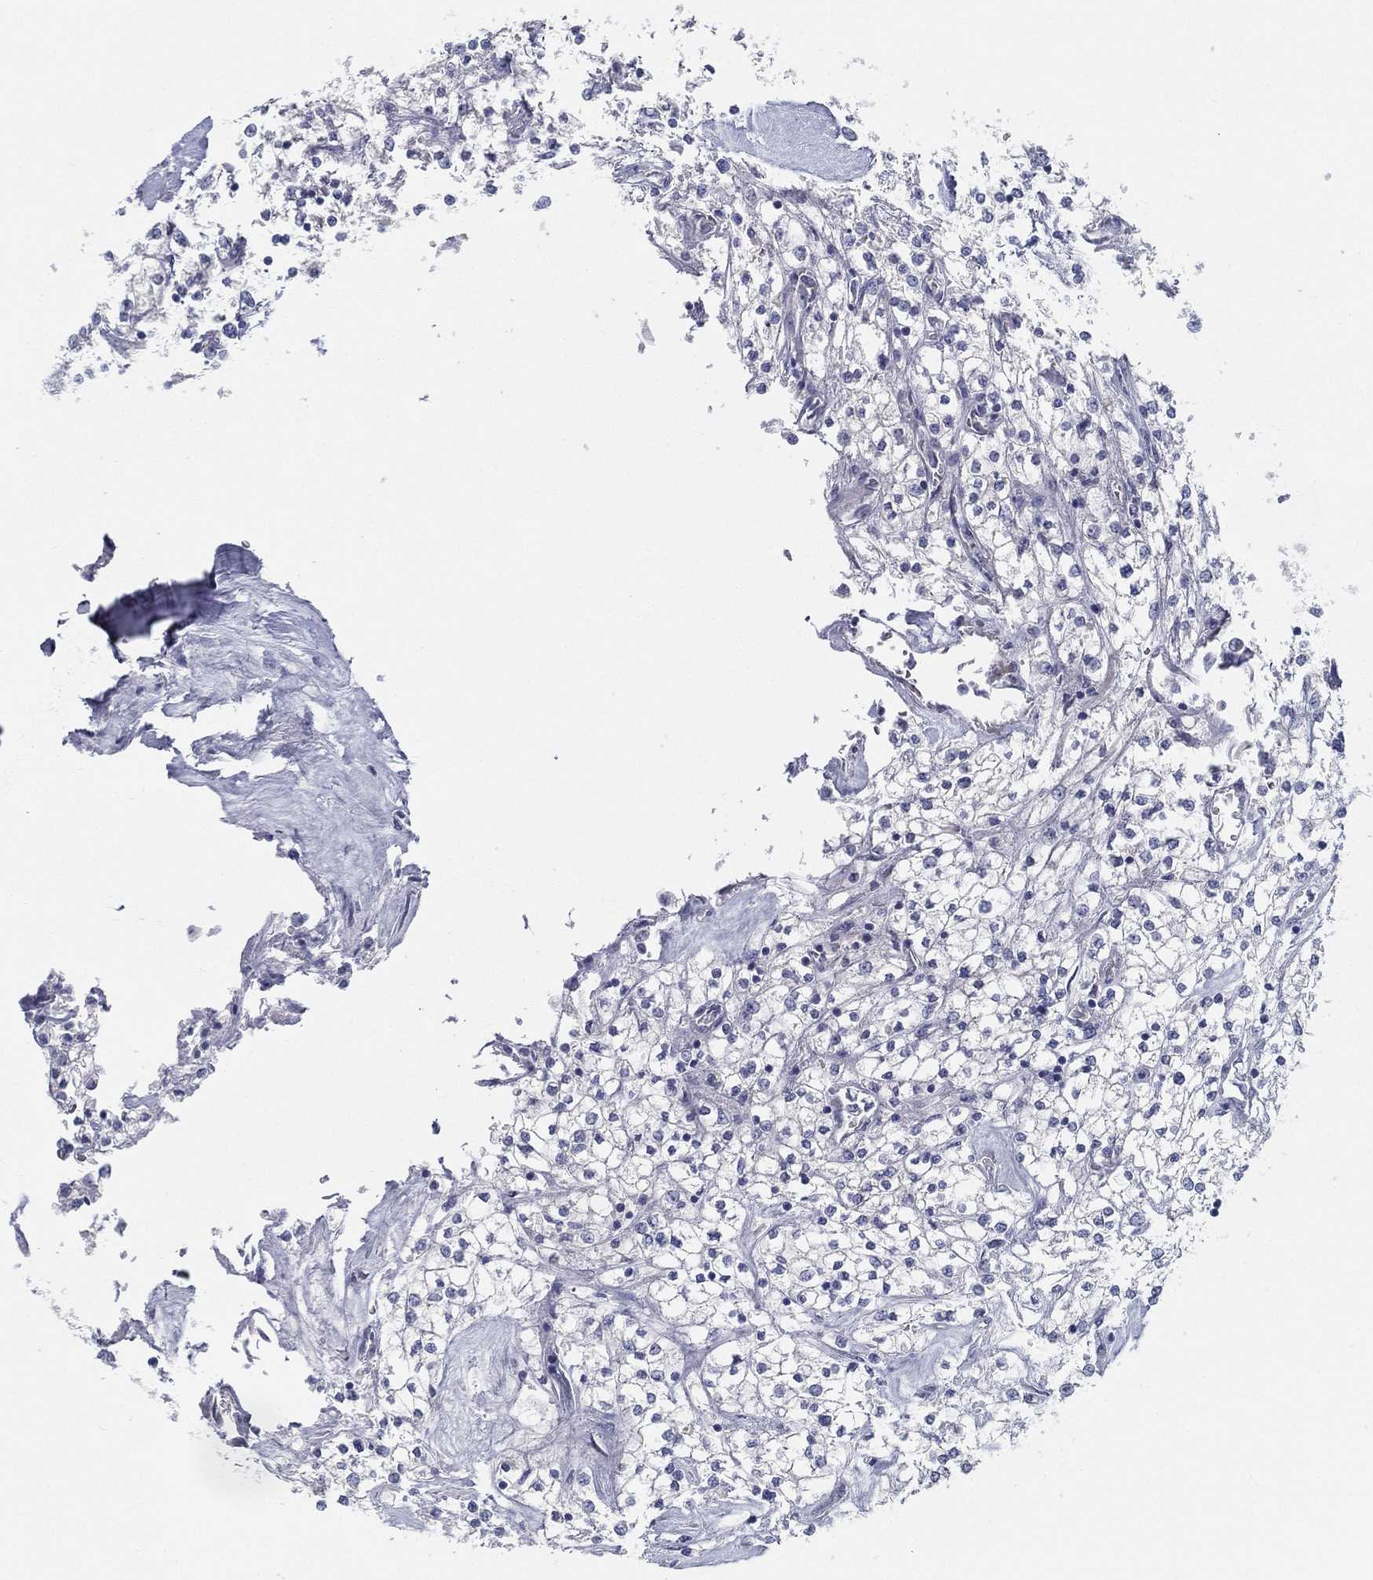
{"staining": {"intensity": "negative", "quantity": "none", "location": "none"}, "tissue": "renal cancer", "cell_type": "Tumor cells", "image_type": "cancer", "snomed": [{"axis": "morphology", "description": "Adenocarcinoma, NOS"}, {"axis": "topography", "description": "Kidney"}], "caption": "The photomicrograph reveals no significant expression in tumor cells of renal cancer.", "gene": "STS", "patient": {"sex": "male", "age": 80}}